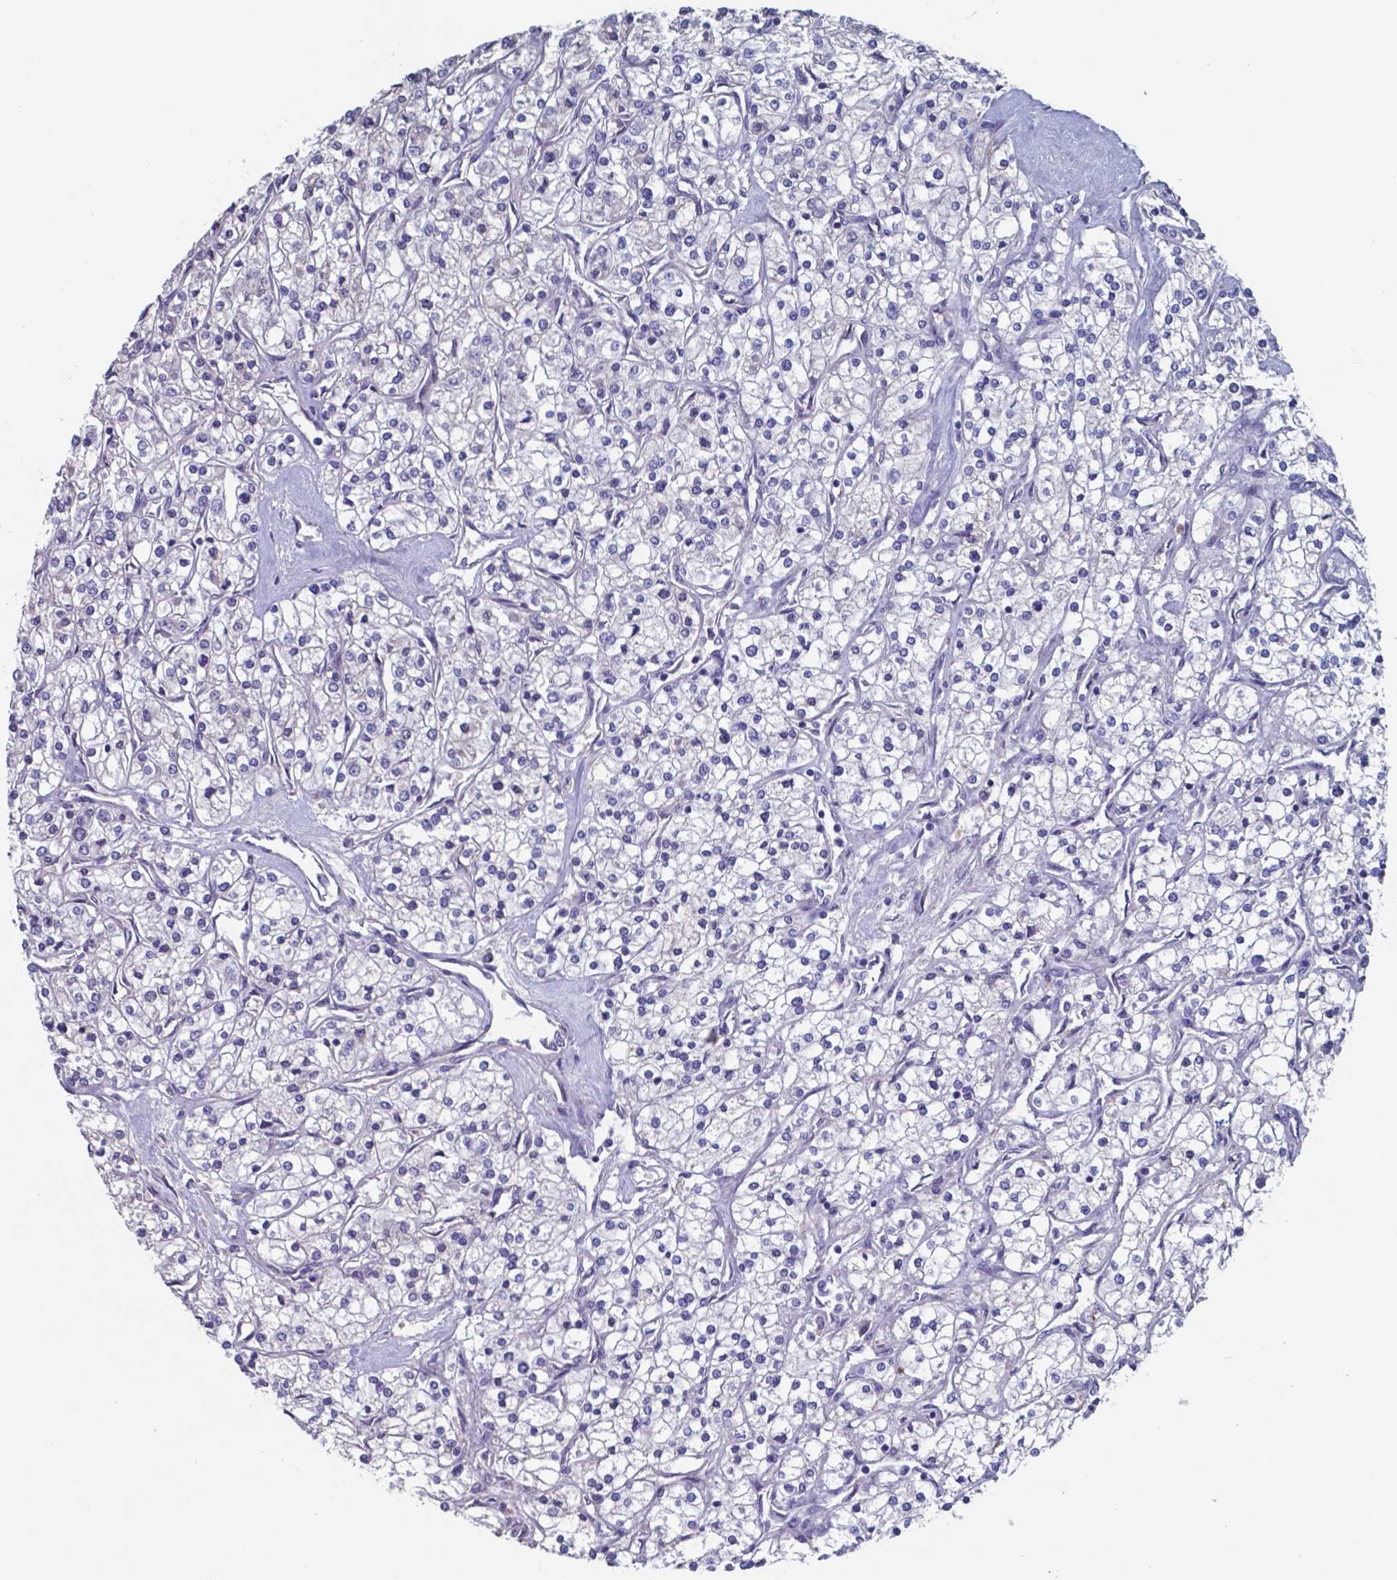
{"staining": {"intensity": "negative", "quantity": "none", "location": "none"}, "tissue": "renal cancer", "cell_type": "Tumor cells", "image_type": "cancer", "snomed": [{"axis": "morphology", "description": "Adenocarcinoma, NOS"}, {"axis": "topography", "description": "Kidney"}], "caption": "Renal cancer was stained to show a protein in brown. There is no significant positivity in tumor cells. (DAB immunohistochemistry, high magnification).", "gene": "TTR", "patient": {"sex": "male", "age": 80}}